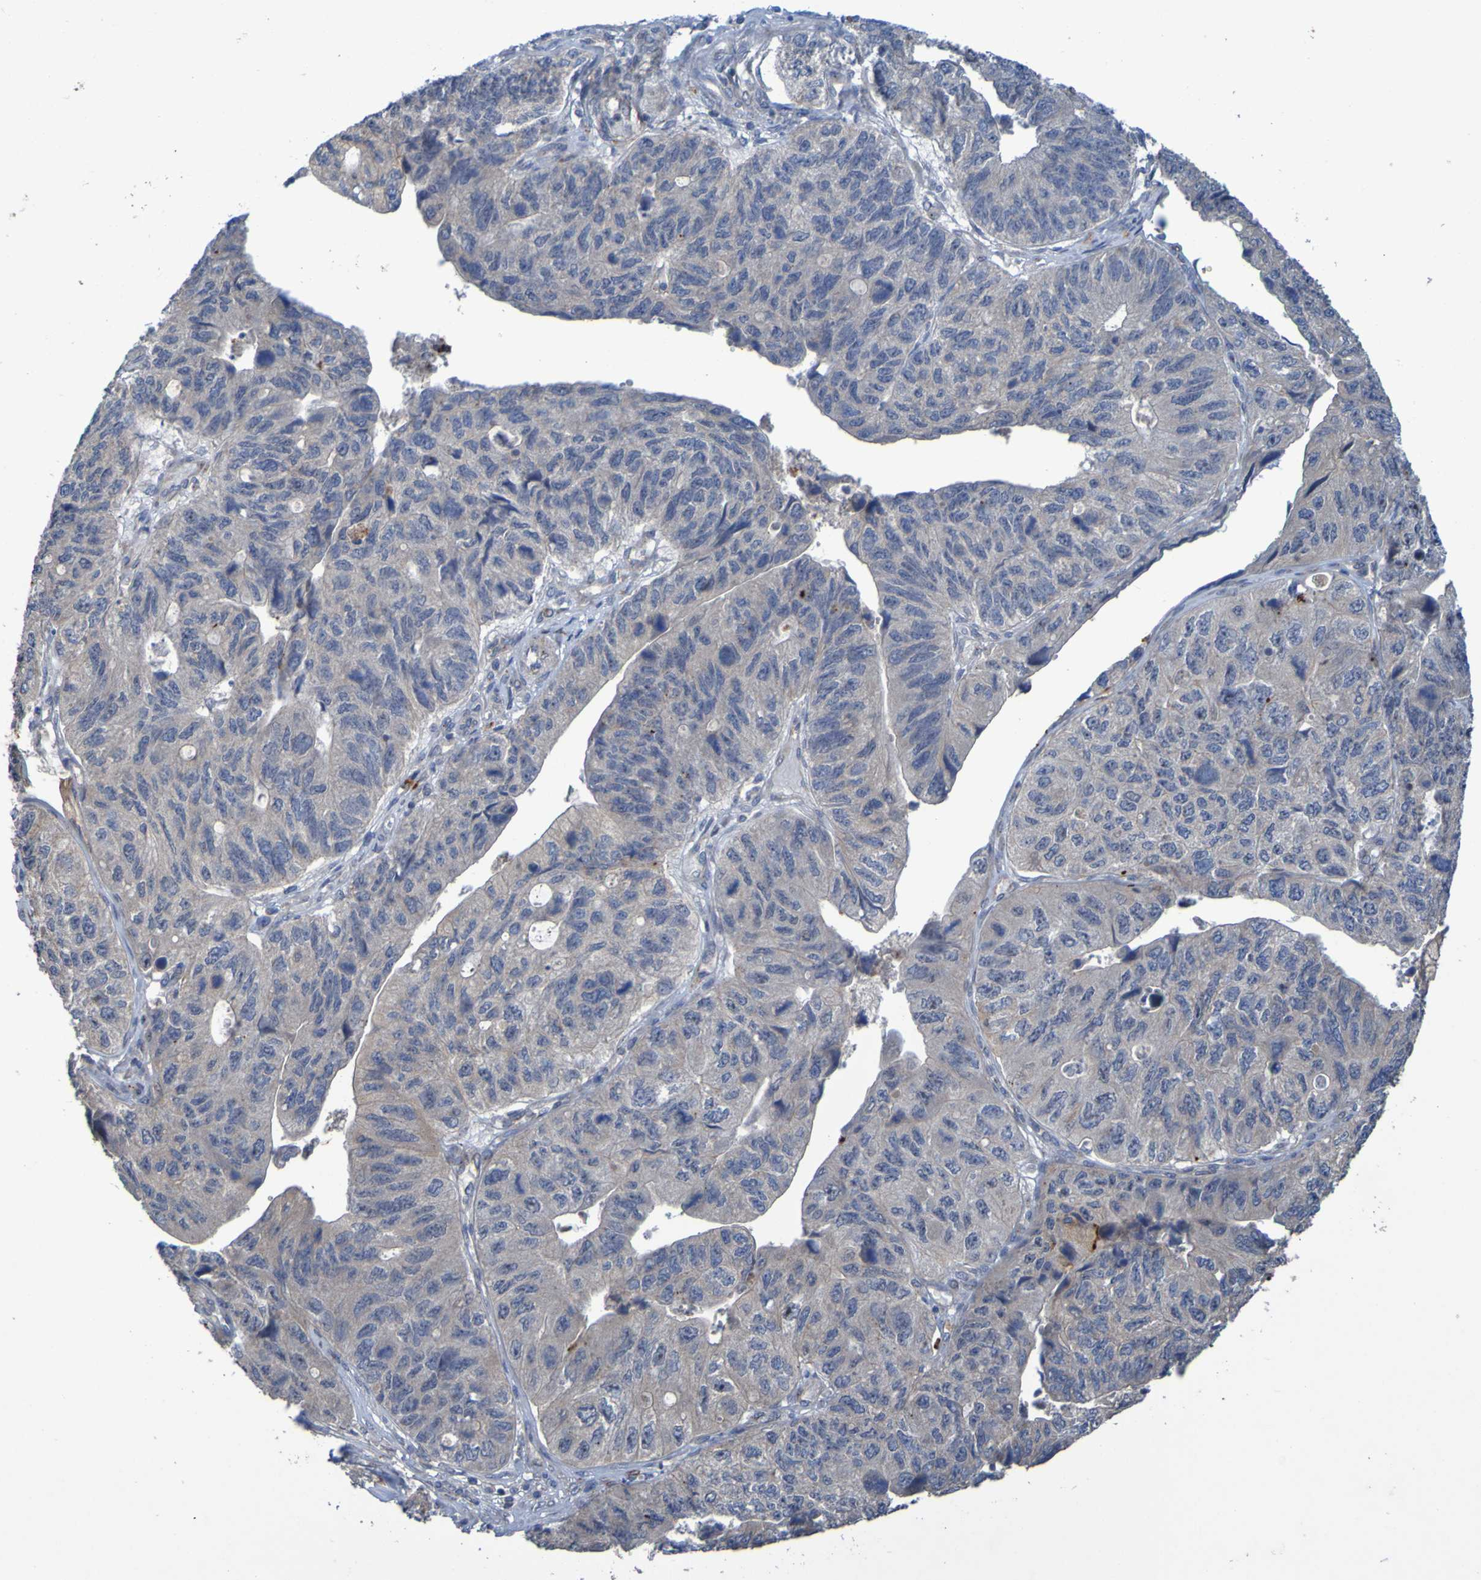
{"staining": {"intensity": "strong", "quantity": "<25%", "location": "cytoplasmic/membranous"}, "tissue": "stomach cancer", "cell_type": "Tumor cells", "image_type": "cancer", "snomed": [{"axis": "morphology", "description": "Adenocarcinoma, NOS"}, {"axis": "topography", "description": "Stomach"}], "caption": "High-power microscopy captured an immunohistochemistry (IHC) micrograph of adenocarcinoma (stomach), revealing strong cytoplasmic/membranous positivity in about <25% of tumor cells. The protein is stained brown, and the nuclei are stained in blue (DAB (3,3'-diaminobenzidine) IHC with brightfield microscopy, high magnification).", "gene": "ANGPT4", "patient": {"sex": "male", "age": 59}}